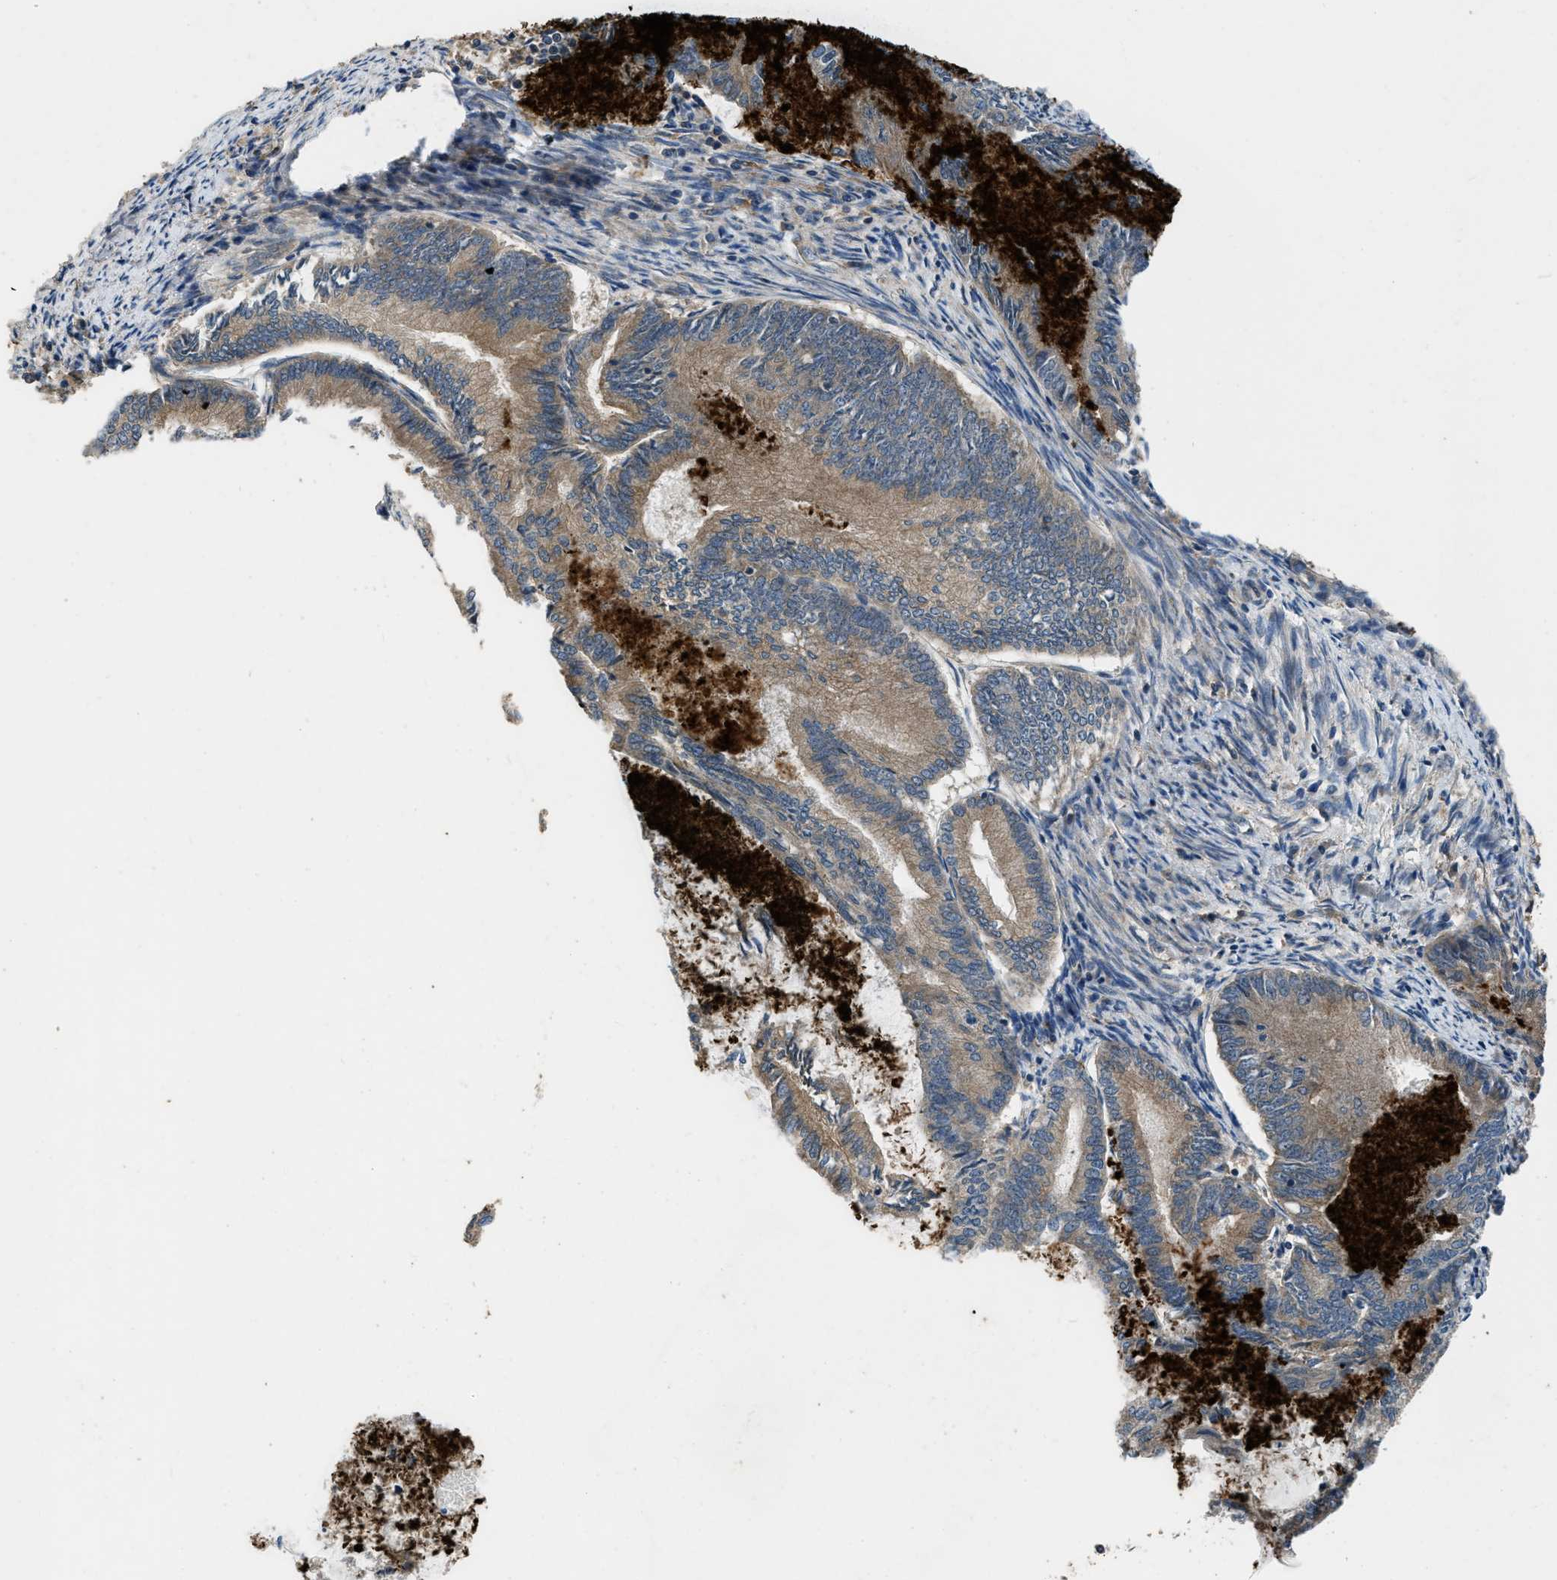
{"staining": {"intensity": "moderate", "quantity": ">75%", "location": "cytoplasmic/membranous"}, "tissue": "endometrial cancer", "cell_type": "Tumor cells", "image_type": "cancer", "snomed": [{"axis": "morphology", "description": "Adenocarcinoma, NOS"}, {"axis": "topography", "description": "Endometrium"}], "caption": "Protein staining of endometrial cancer tissue exhibits moderate cytoplasmic/membranous expression in approximately >75% of tumor cells.", "gene": "USP25", "patient": {"sex": "female", "age": 86}}